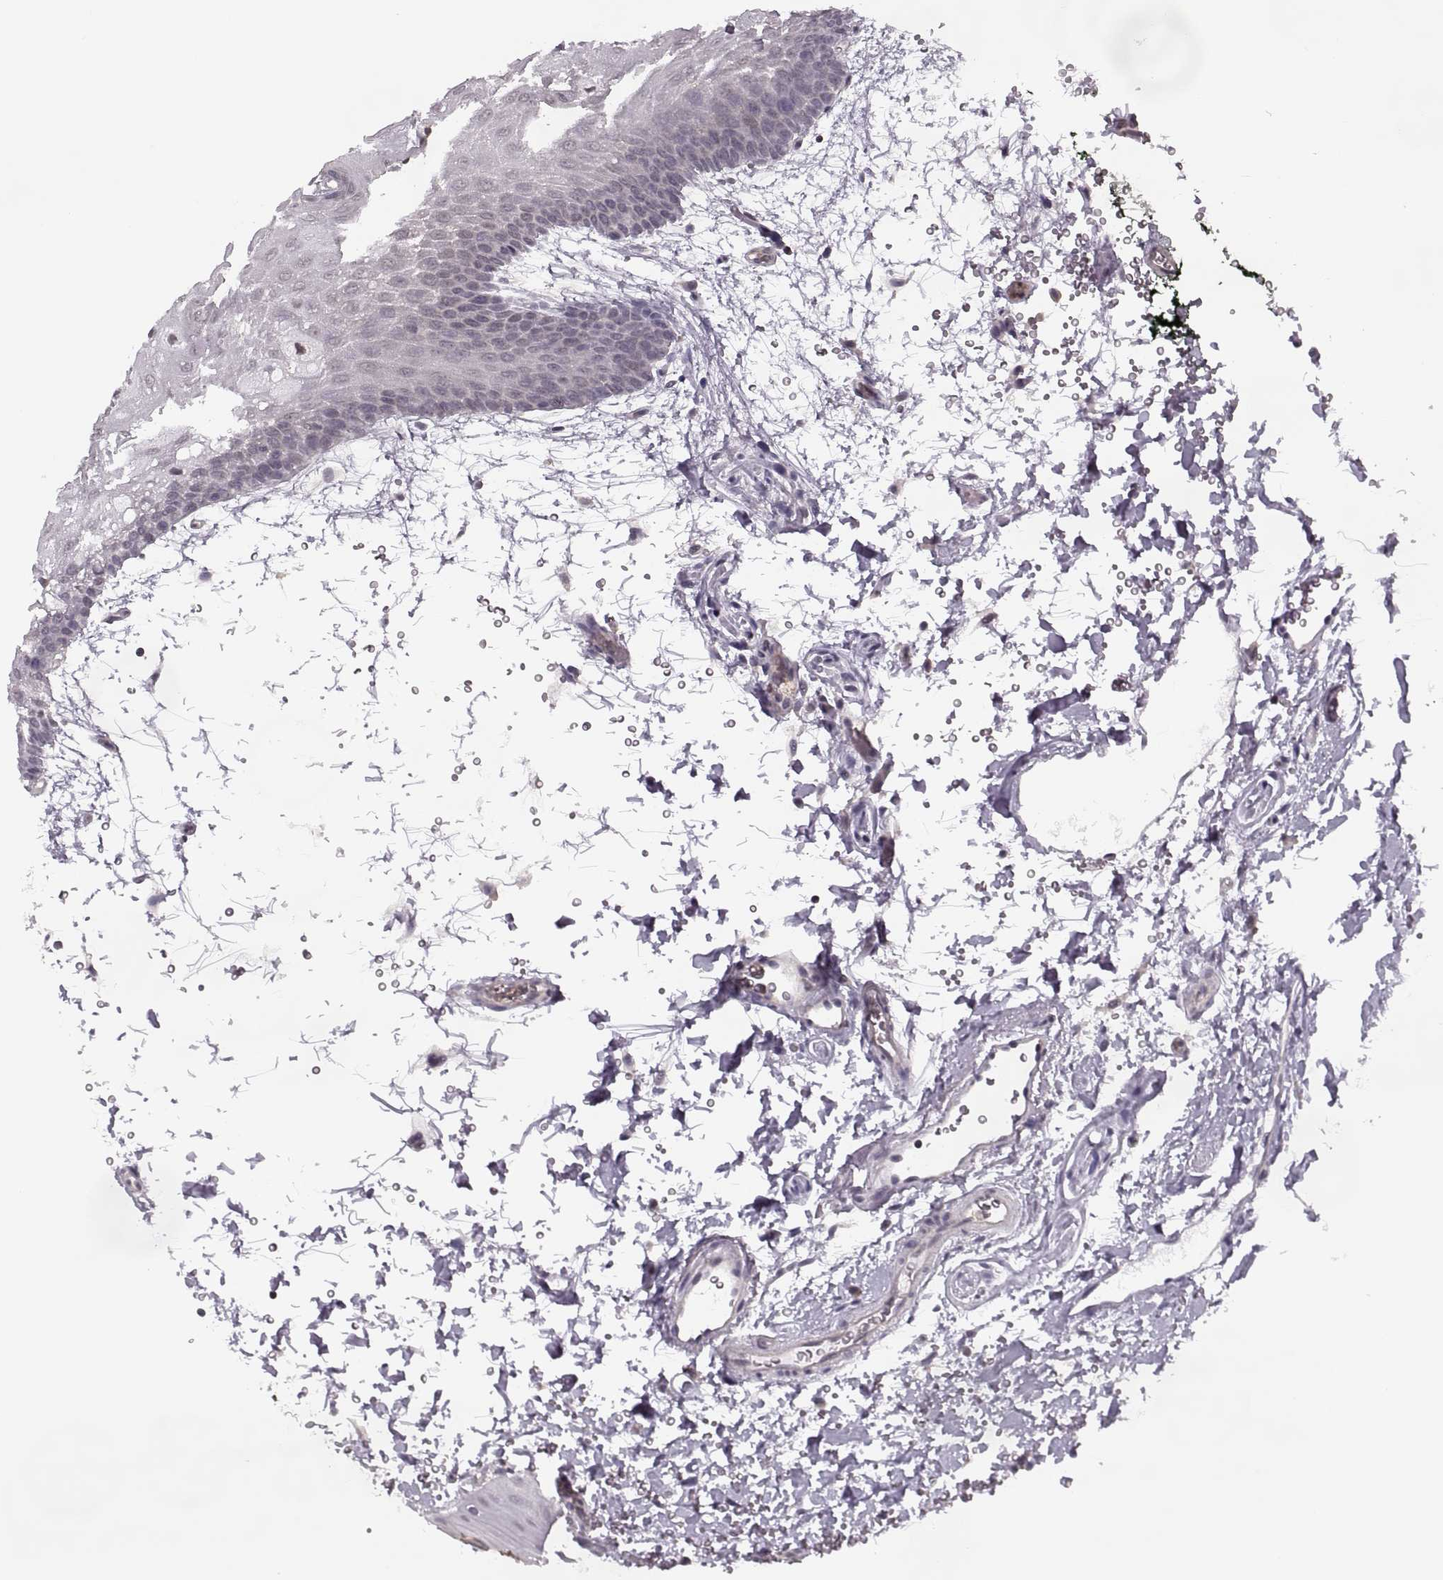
{"staining": {"intensity": "negative", "quantity": "none", "location": "none"}, "tissue": "oral mucosa", "cell_type": "Squamous epithelial cells", "image_type": "normal", "snomed": [{"axis": "morphology", "description": "Normal tissue, NOS"}, {"axis": "topography", "description": "Oral tissue"}, {"axis": "topography", "description": "Head-Neck"}], "caption": "Immunohistochemistry (IHC) of unremarkable human oral mucosa reveals no expression in squamous epithelial cells. (DAB immunohistochemistry (IHC), high magnification).", "gene": "LUZP2", "patient": {"sex": "male", "age": 65}}